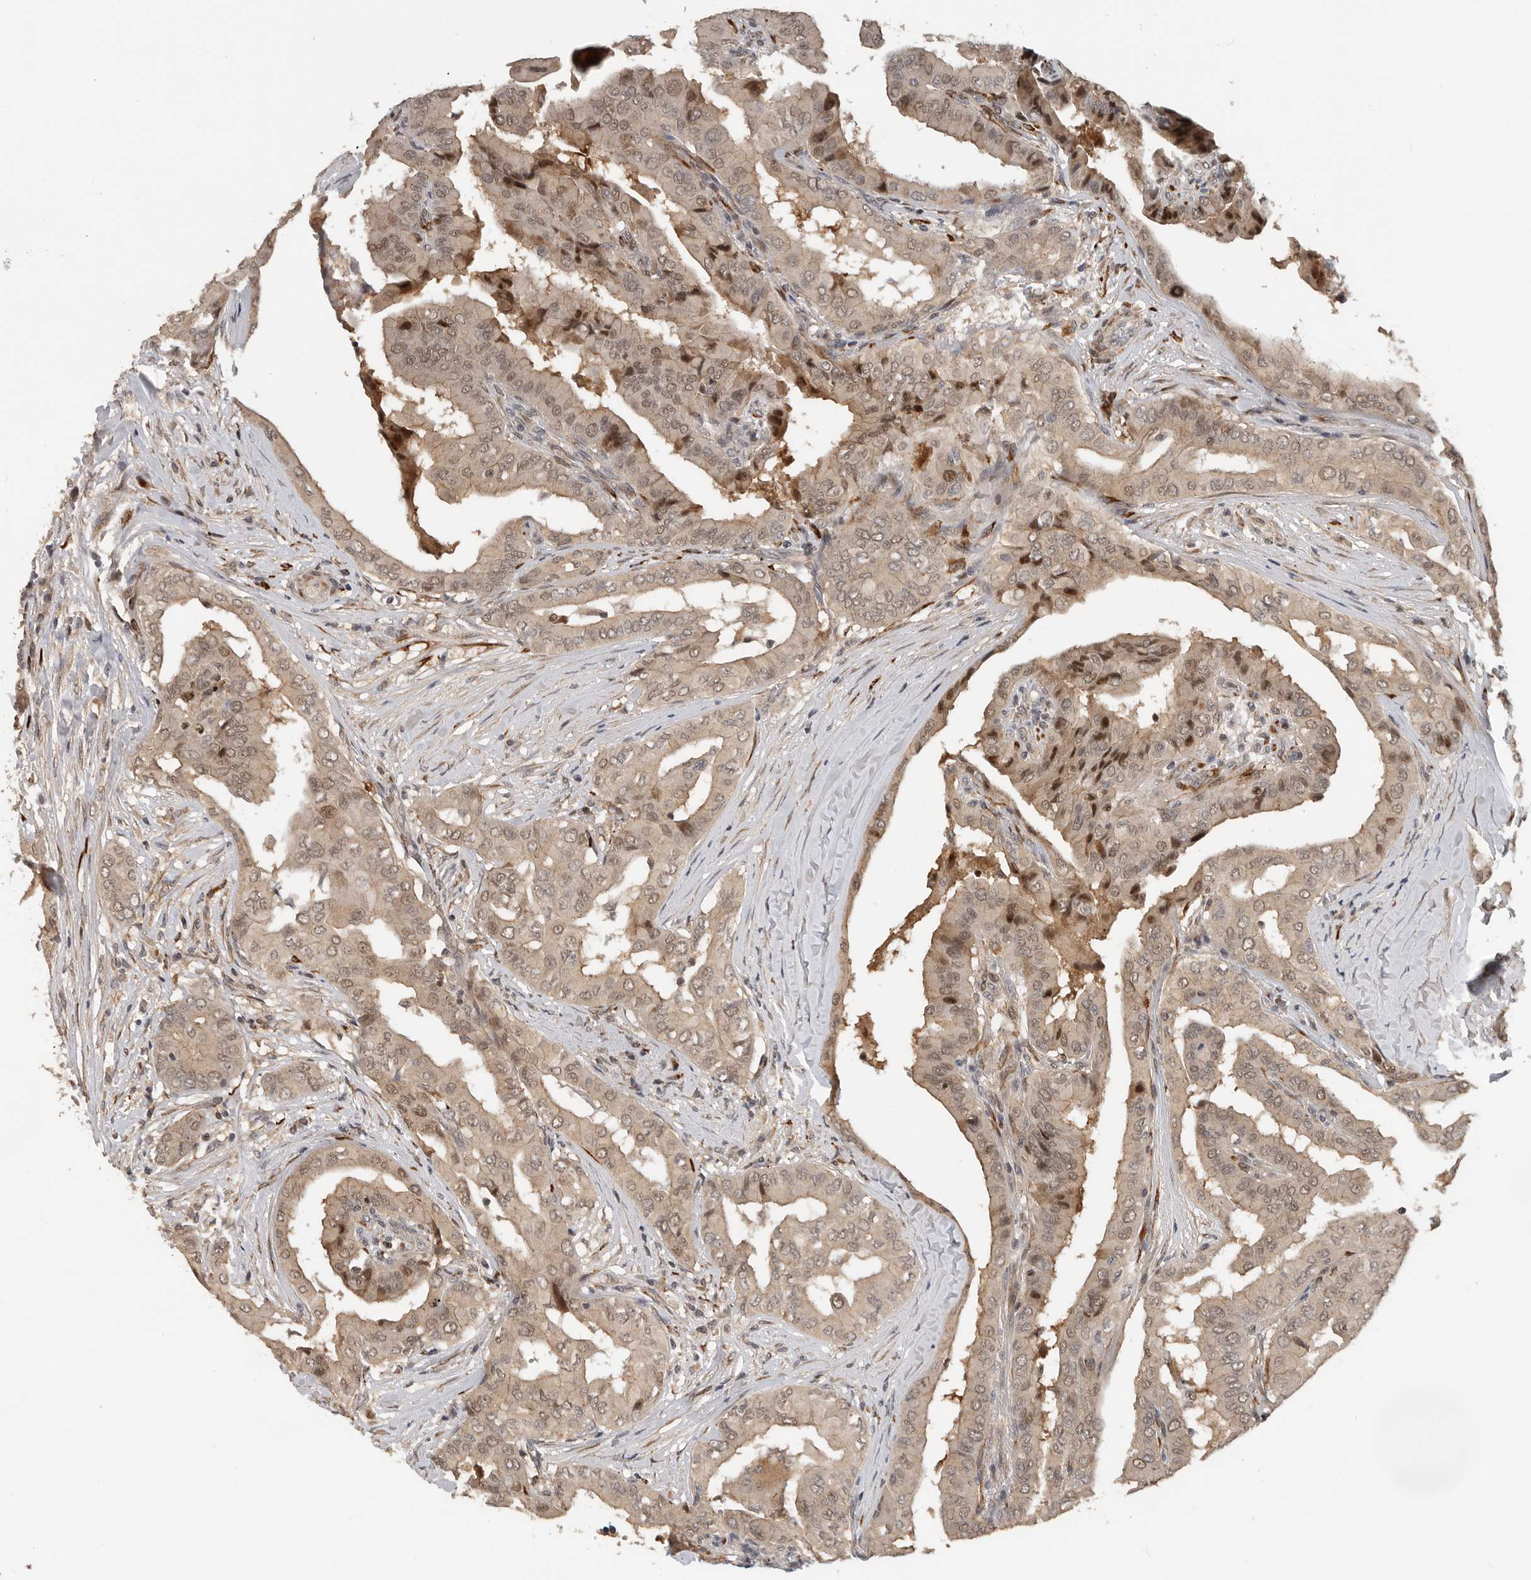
{"staining": {"intensity": "moderate", "quantity": ">75%", "location": "nuclear"}, "tissue": "thyroid cancer", "cell_type": "Tumor cells", "image_type": "cancer", "snomed": [{"axis": "morphology", "description": "Papillary adenocarcinoma, NOS"}, {"axis": "topography", "description": "Thyroid gland"}], "caption": "About >75% of tumor cells in human thyroid cancer display moderate nuclear protein staining as visualized by brown immunohistochemical staining.", "gene": "HENMT1", "patient": {"sex": "male", "age": 33}}